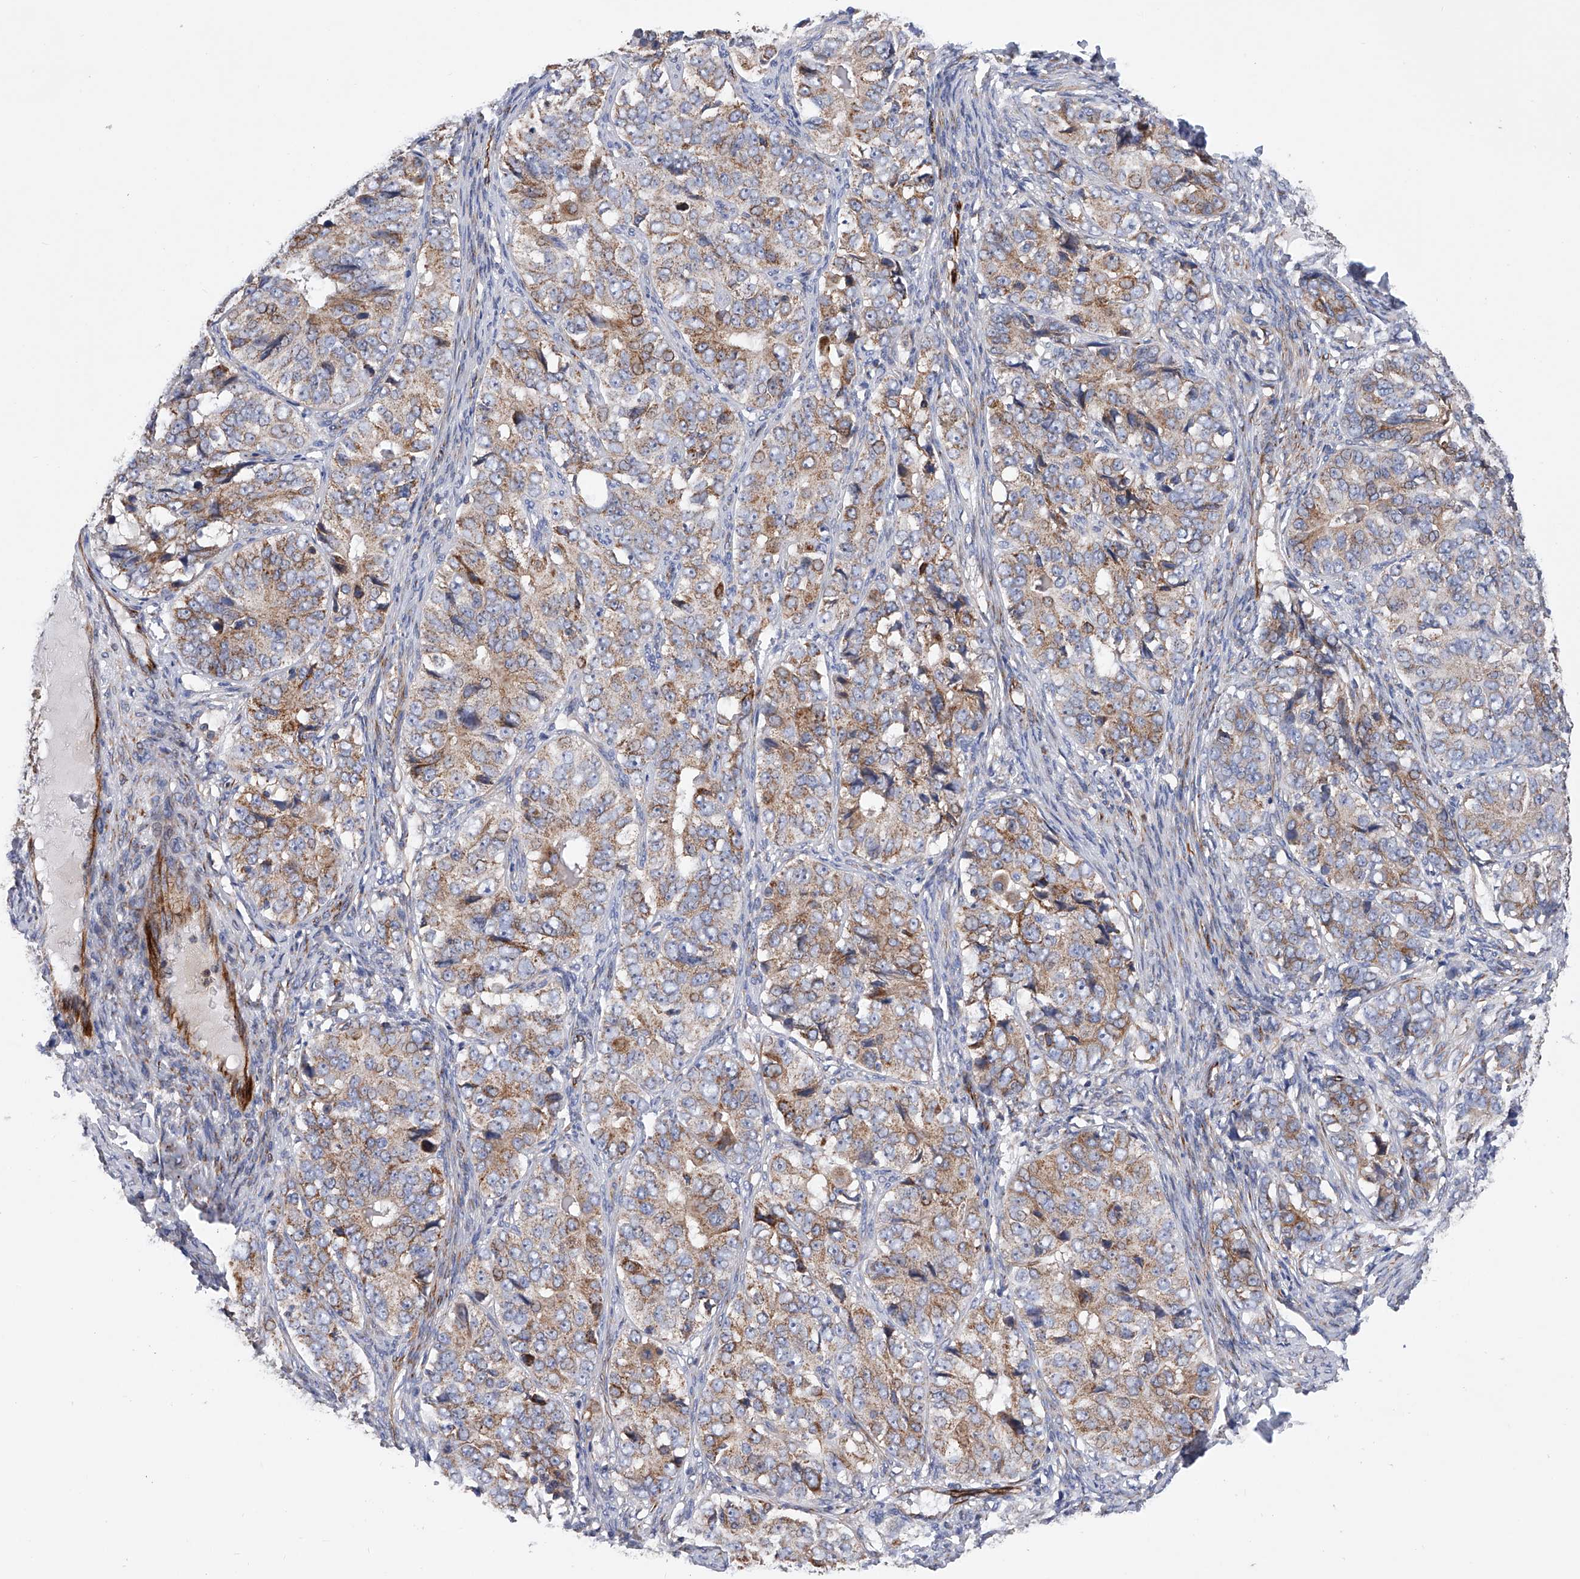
{"staining": {"intensity": "moderate", "quantity": ">75%", "location": "cytoplasmic/membranous"}, "tissue": "ovarian cancer", "cell_type": "Tumor cells", "image_type": "cancer", "snomed": [{"axis": "morphology", "description": "Carcinoma, endometroid"}, {"axis": "topography", "description": "Ovary"}], "caption": "Human ovarian cancer (endometroid carcinoma) stained with a protein marker displays moderate staining in tumor cells.", "gene": "MLYCD", "patient": {"sex": "female", "age": 51}}